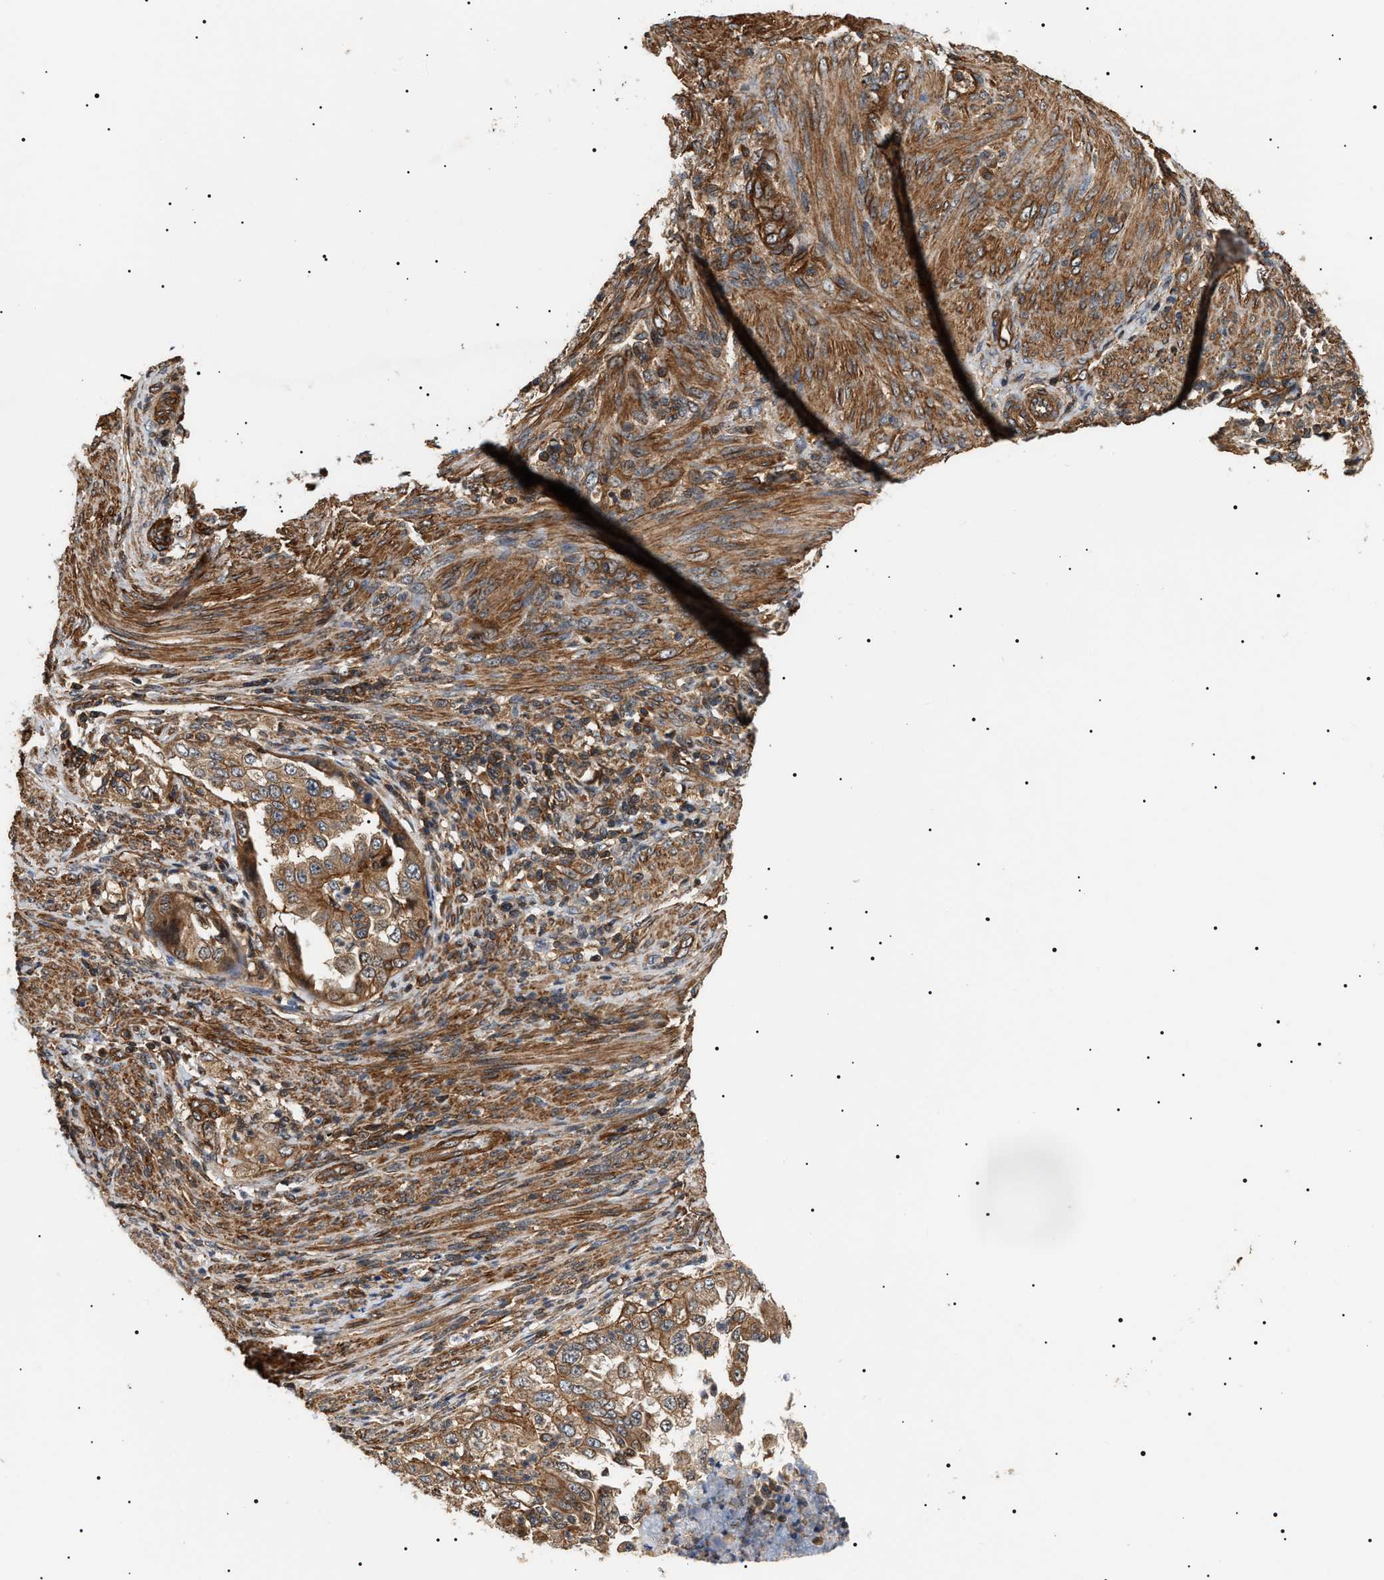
{"staining": {"intensity": "moderate", "quantity": ">75%", "location": "cytoplasmic/membranous"}, "tissue": "endometrial cancer", "cell_type": "Tumor cells", "image_type": "cancer", "snomed": [{"axis": "morphology", "description": "Adenocarcinoma, NOS"}, {"axis": "topography", "description": "Endometrium"}], "caption": "Immunohistochemistry (IHC) micrograph of adenocarcinoma (endometrial) stained for a protein (brown), which shows medium levels of moderate cytoplasmic/membranous expression in about >75% of tumor cells.", "gene": "SH3GLB2", "patient": {"sex": "female", "age": 85}}